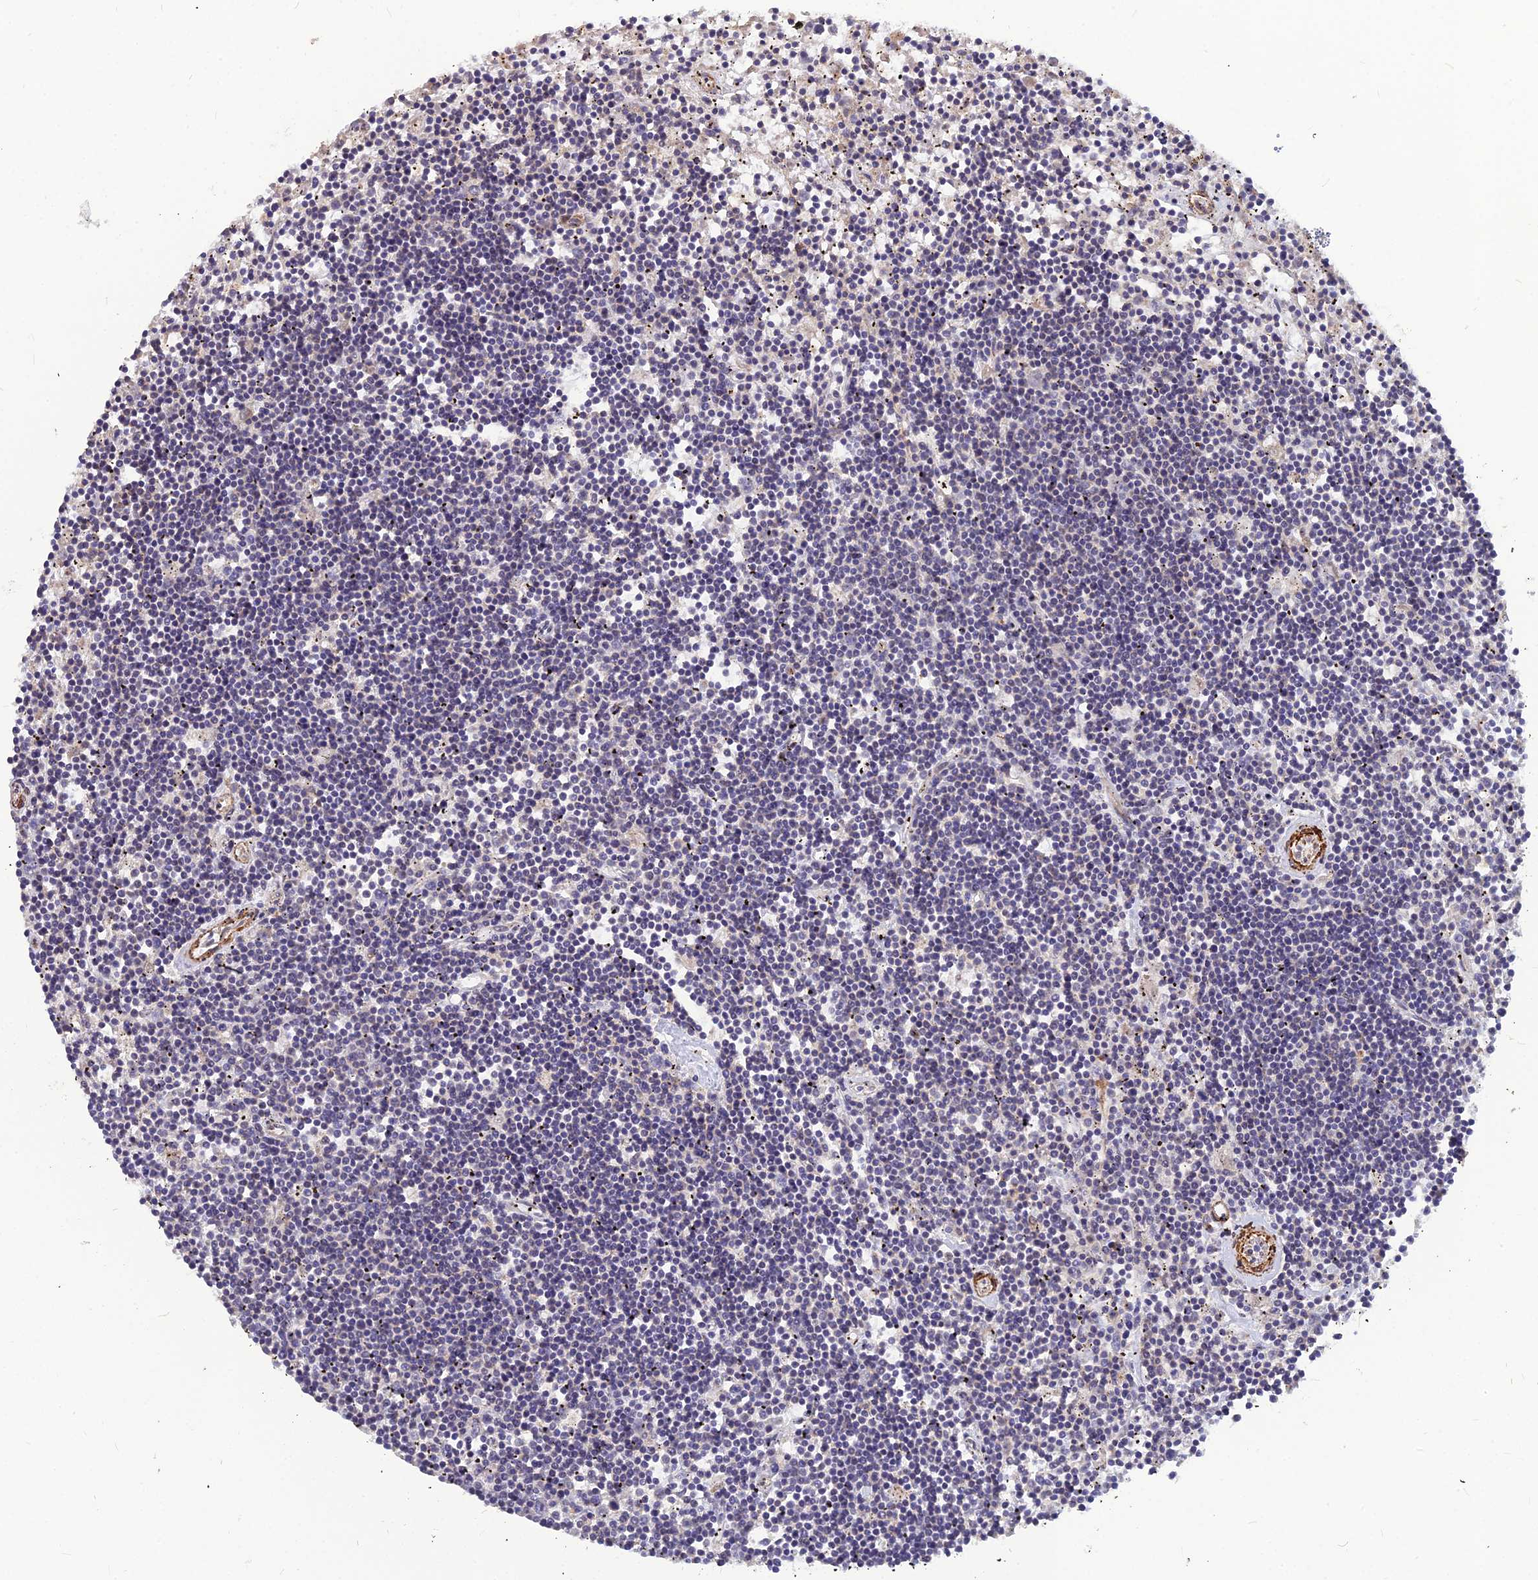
{"staining": {"intensity": "negative", "quantity": "none", "location": "none"}, "tissue": "lymphoma", "cell_type": "Tumor cells", "image_type": "cancer", "snomed": [{"axis": "morphology", "description": "Malignant lymphoma, non-Hodgkin's type, Low grade"}, {"axis": "topography", "description": "Spleen"}], "caption": "Human malignant lymphoma, non-Hodgkin's type (low-grade) stained for a protein using immunohistochemistry exhibits no positivity in tumor cells.", "gene": "LEKR1", "patient": {"sex": "male", "age": 76}}